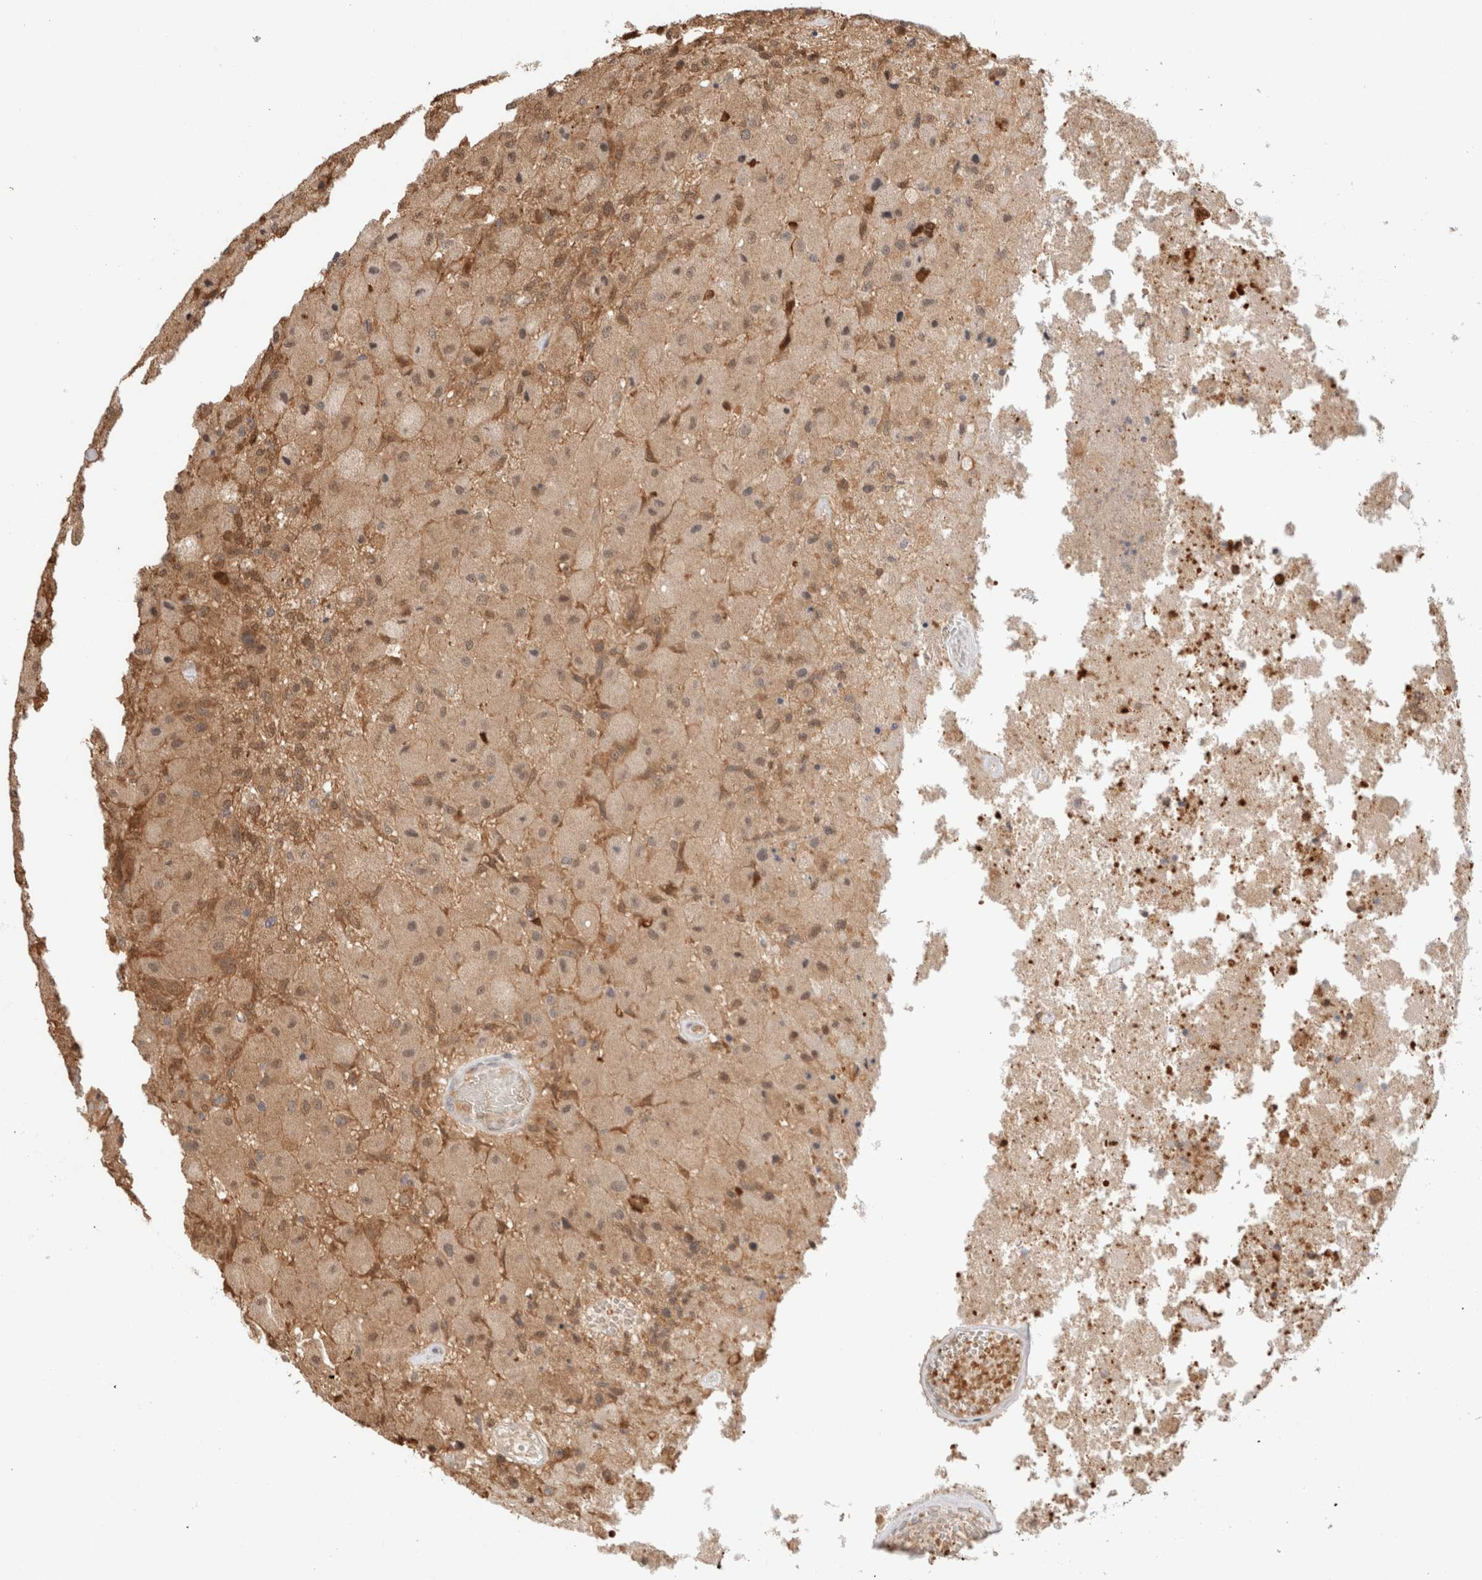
{"staining": {"intensity": "weak", "quantity": "25%-75%", "location": "cytoplasmic/membranous,nuclear"}, "tissue": "glioma", "cell_type": "Tumor cells", "image_type": "cancer", "snomed": [{"axis": "morphology", "description": "Normal tissue, NOS"}, {"axis": "morphology", "description": "Glioma, malignant, High grade"}, {"axis": "topography", "description": "Cerebral cortex"}], "caption": "Immunohistochemical staining of human malignant glioma (high-grade) demonstrates low levels of weak cytoplasmic/membranous and nuclear protein staining in approximately 25%-75% of tumor cells. (DAB (3,3'-diaminobenzidine) IHC with brightfield microscopy, high magnification).", "gene": "CA13", "patient": {"sex": "male", "age": 77}}